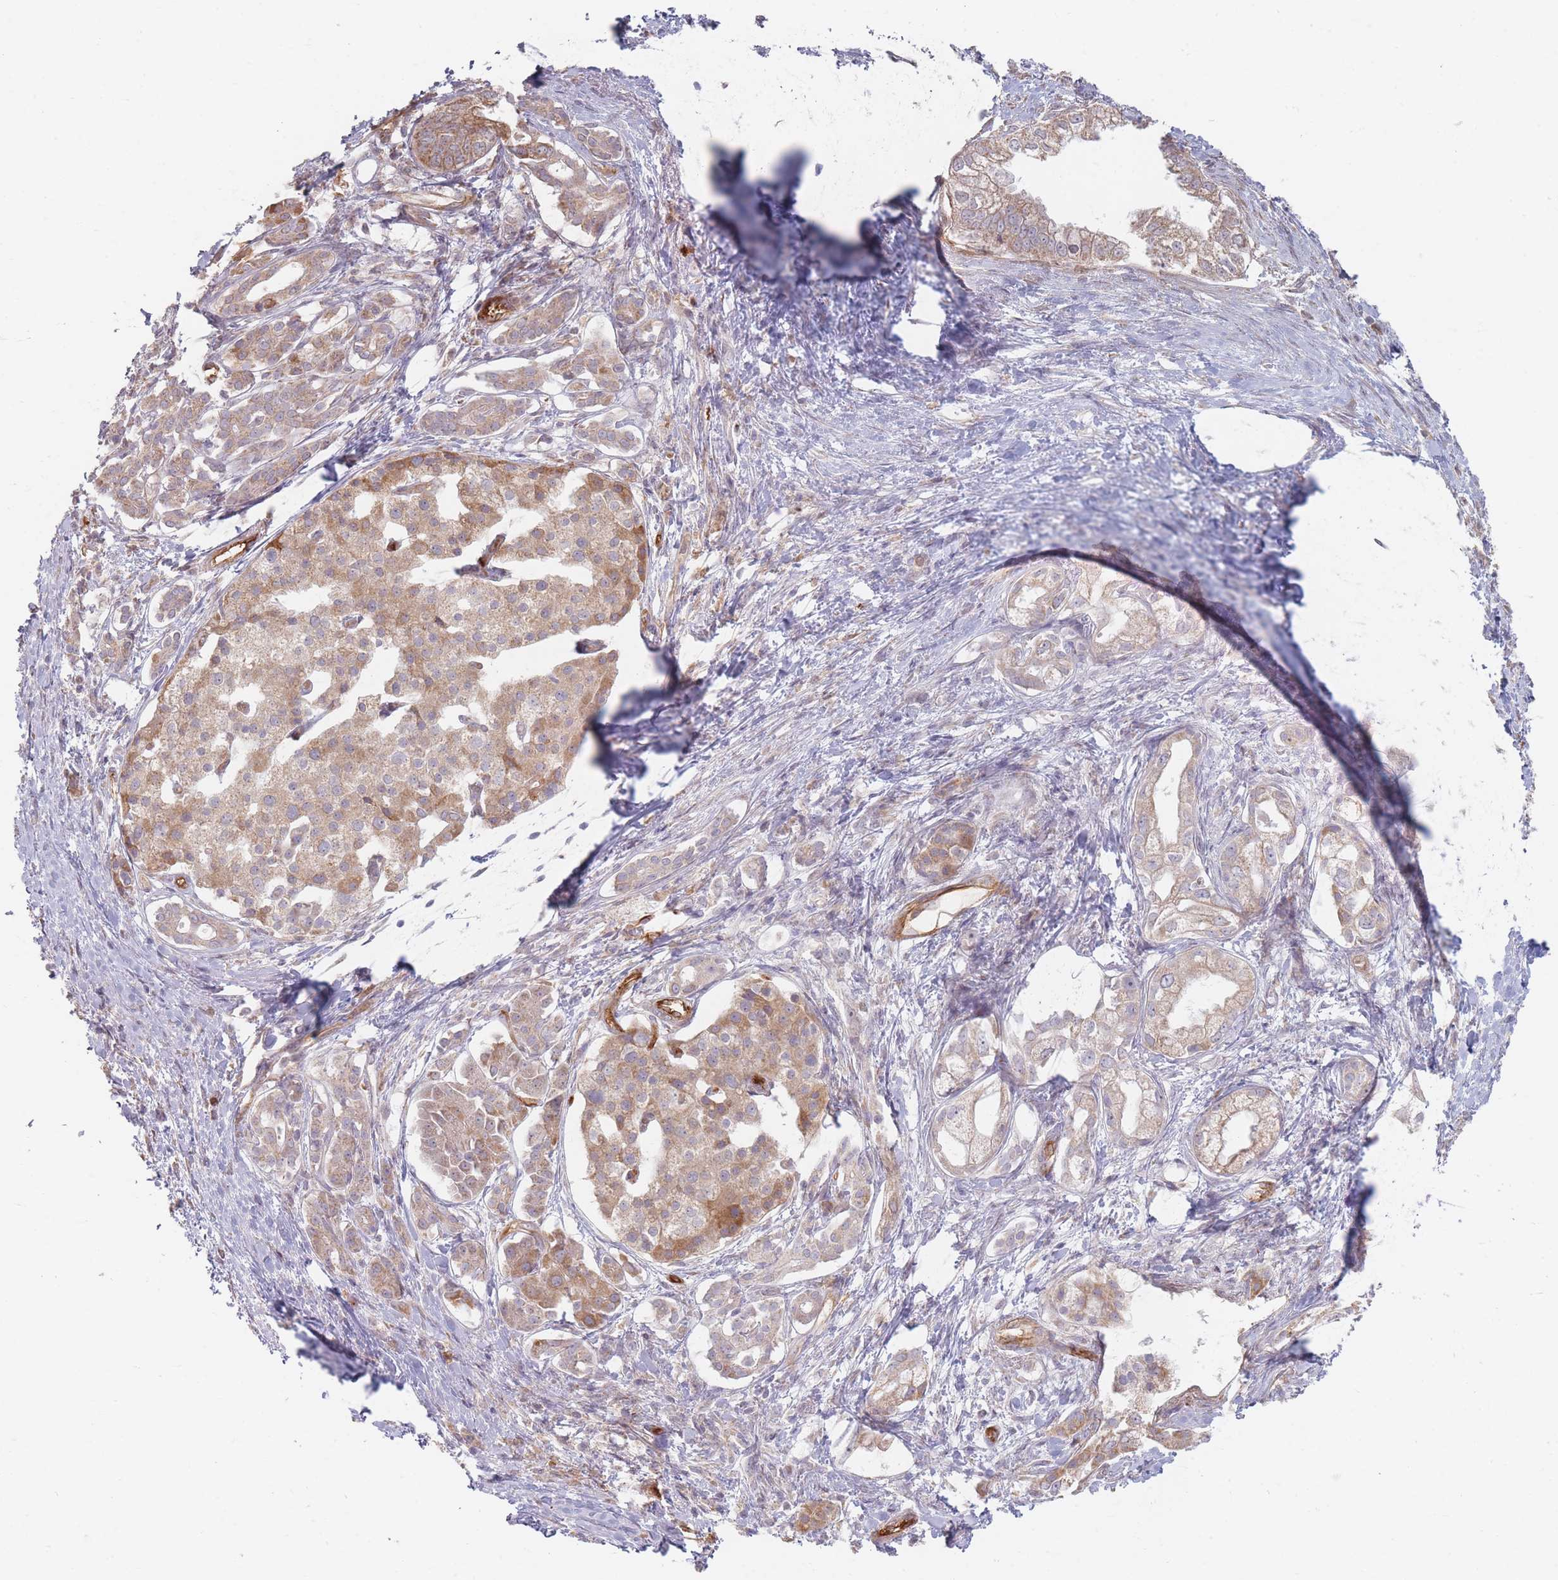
{"staining": {"intensity": "weak", "quantity": "25%-75%", "location": "cytoplasmic/membranous"}, "tissue": "pancreatic cancer", "cell_type": "Tumor cells", "image_type": "cancer", "snomed": [{"axis": "morphology", "description": "Adenocarcinoma, NOS"}, {"axis": "topography", "description": "Pancreas"}], "caption": "DAB (3,3'-diaminobenzidine) immunohistochemical staining of pancreatic cancer demonstrates weak cytoplasmic/membranous protein staining in about 25%-75% of tumor cells.", "gene": "MRPS6", "patient": {"sex": "male", "age": 70}}